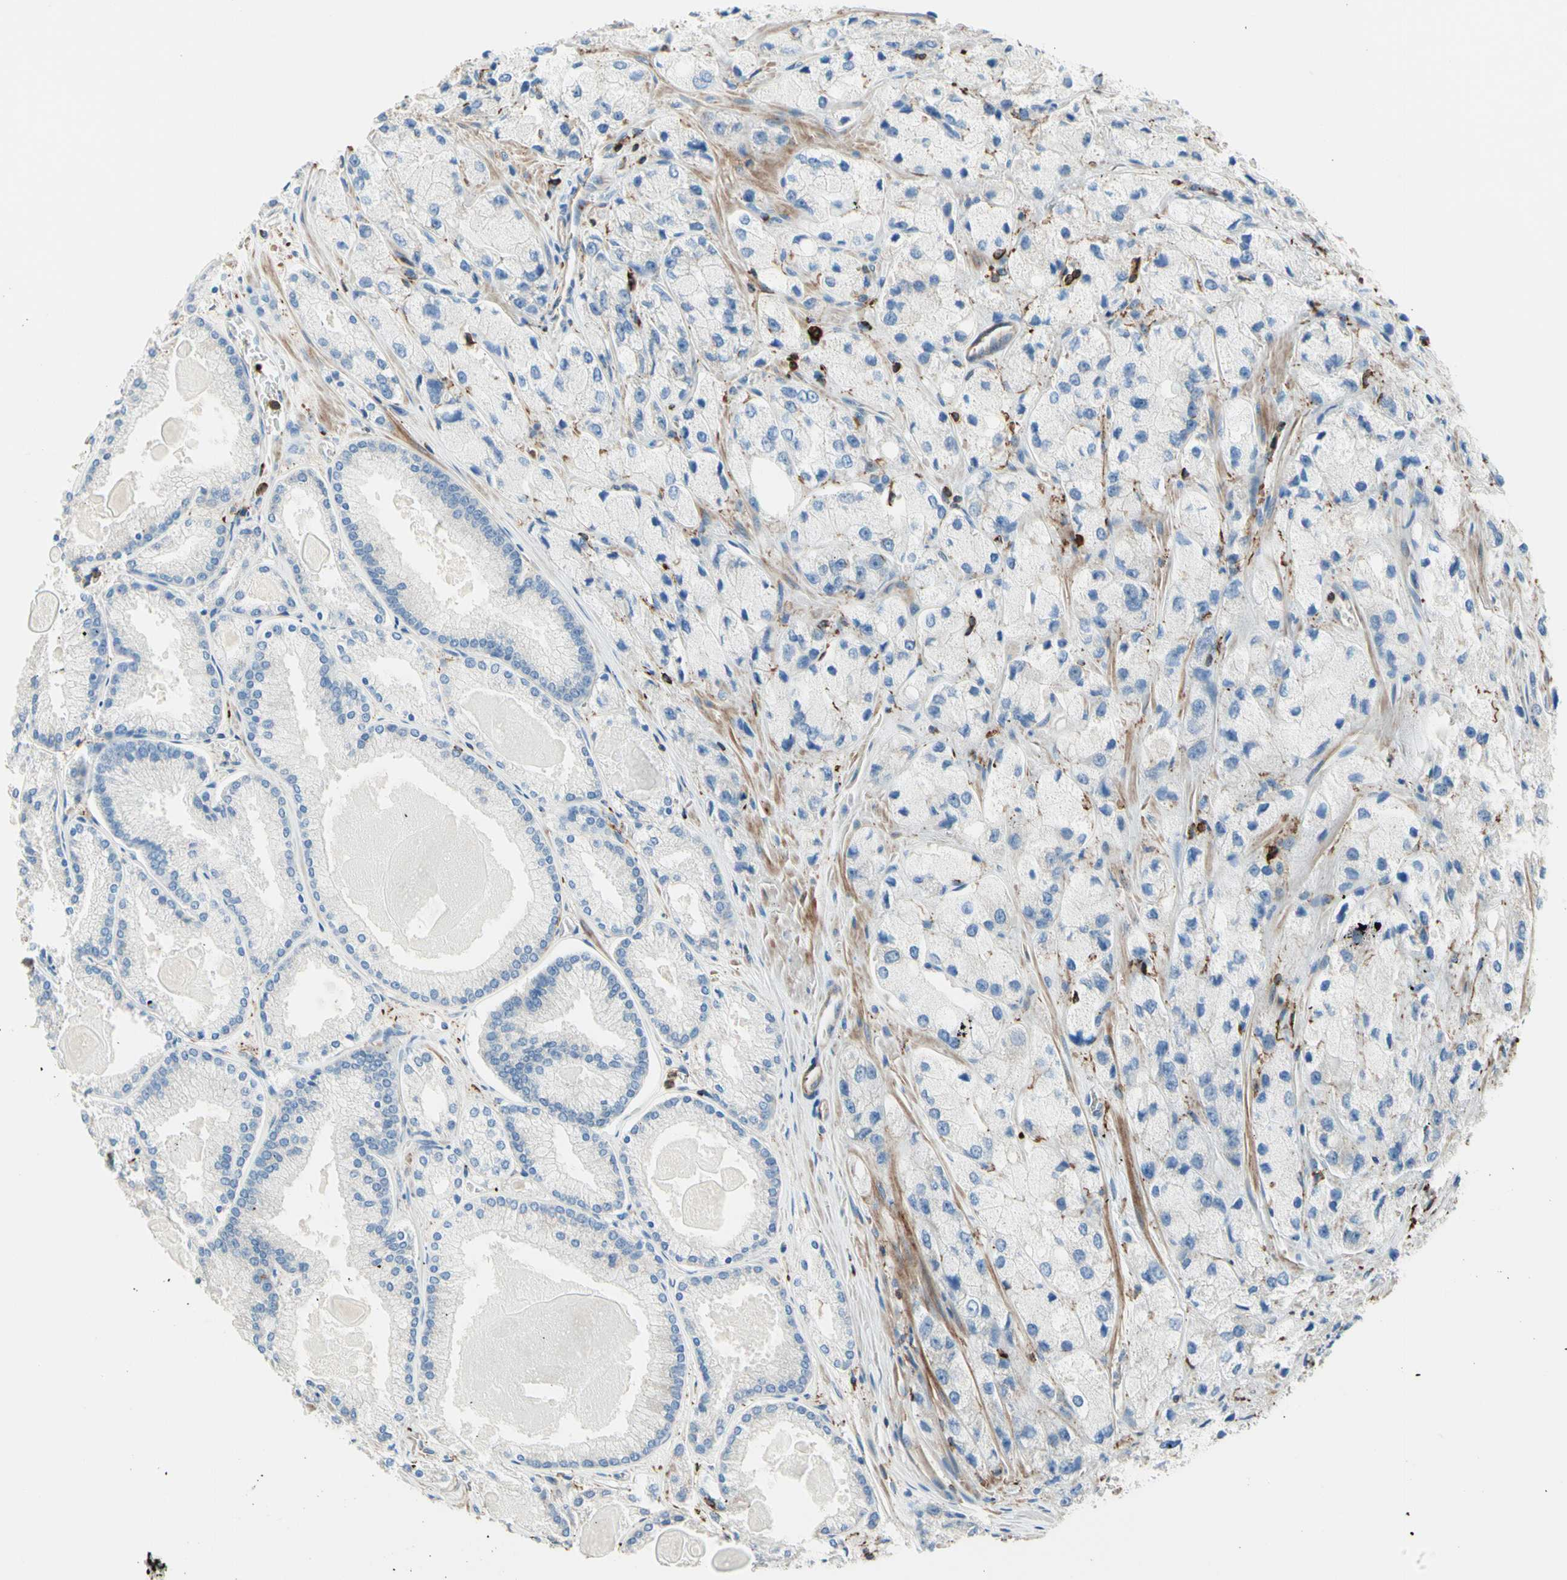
{"staining": {"intensity": "negative", "quantity": "none", "location": "none"}, "tissue": "prostate cancer", "cell_type": "Tumor cells", "image_type": "cancer", "snomed": [{"axis": "morphology", "description": "Adenocarcinoma, High grade"}, {"axis": "topography", "description": "Prostate"}], "caption": "Photomicrograph shows no significant protein staining in tumor cells of prostate high-grade adenocarcinoma.", "gene": "SEMA4C", "patient": {"sex": "male", "age": 58}}